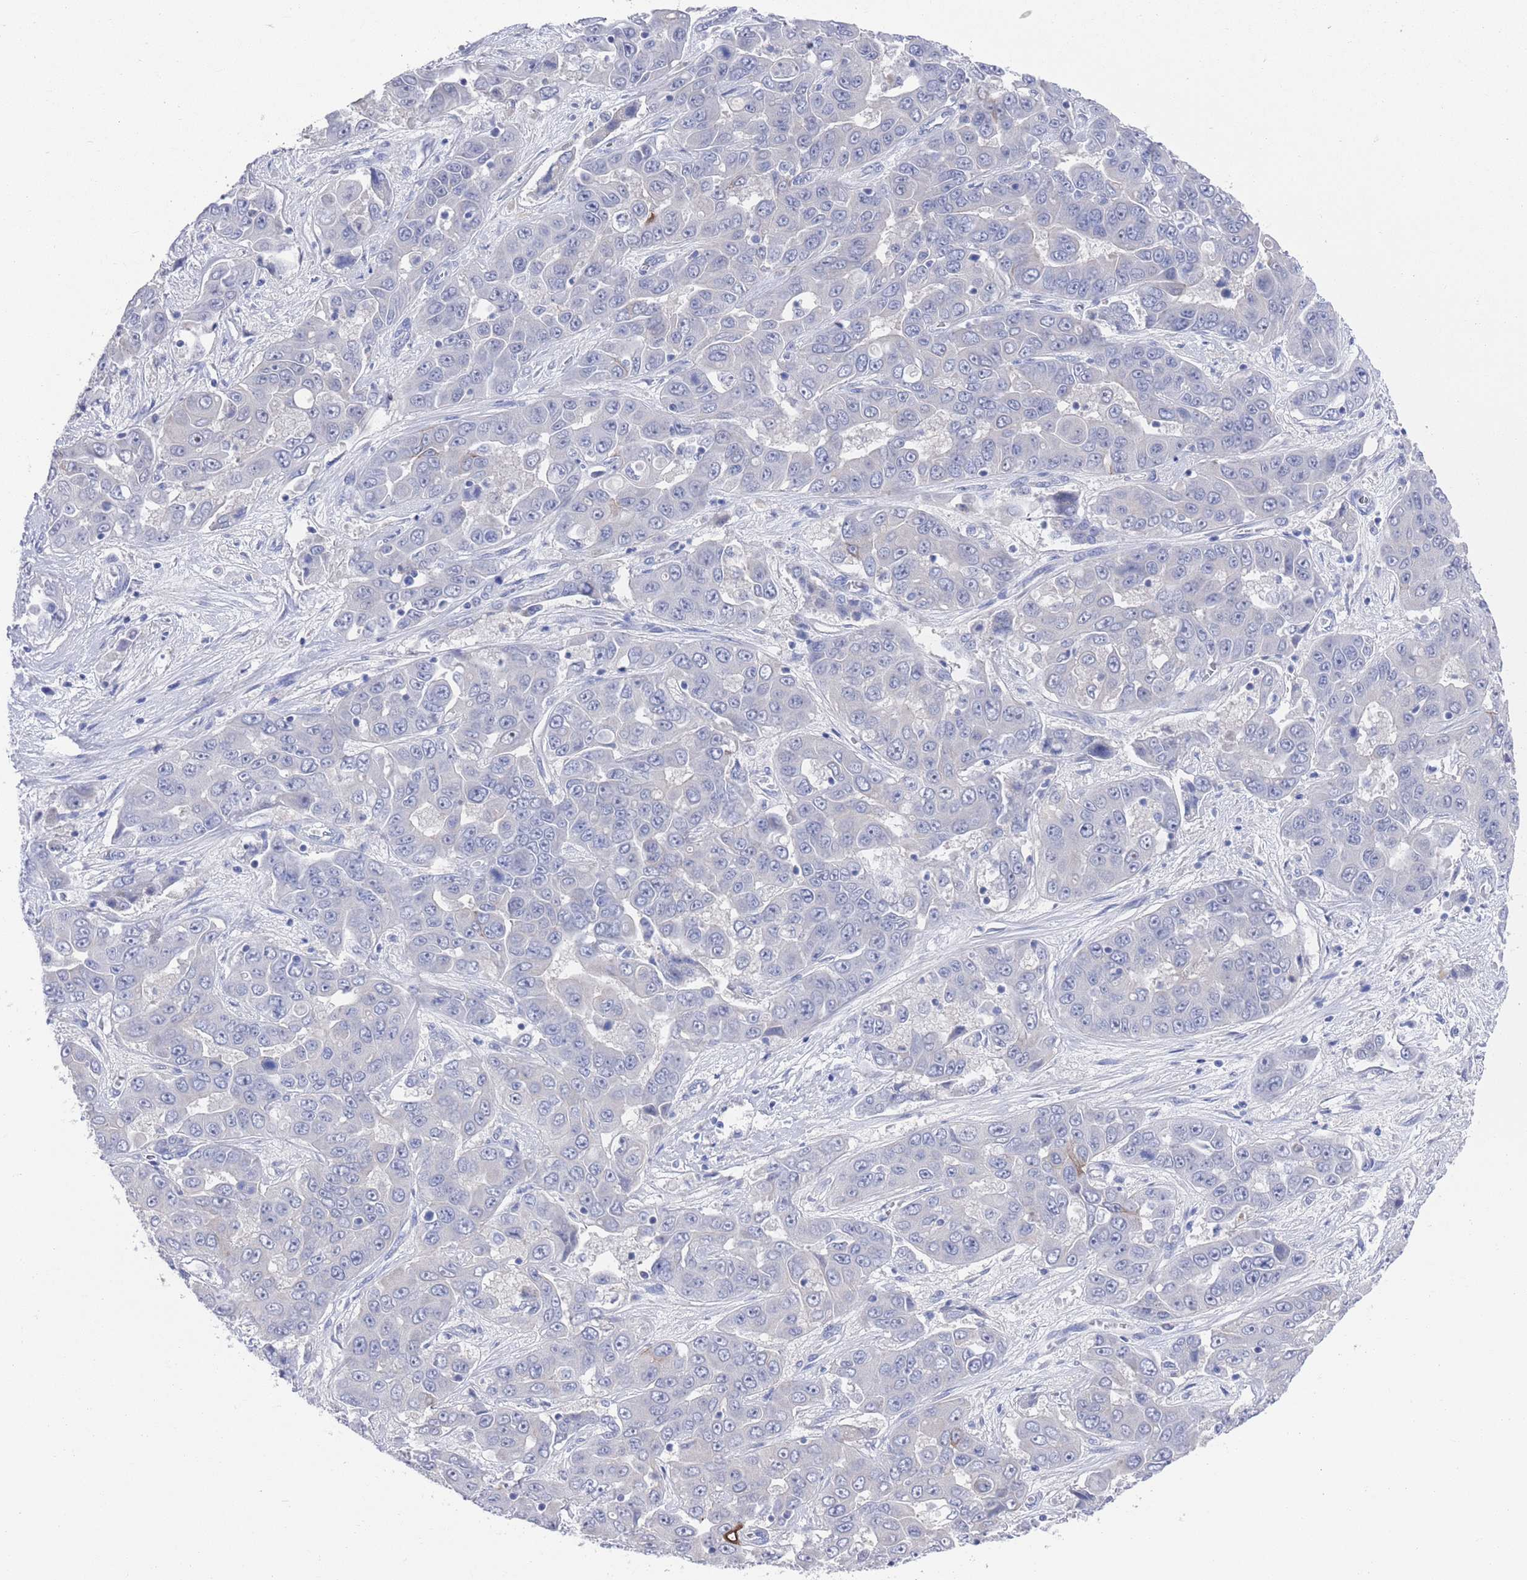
{"staining": {"intensity": "negative", "quantity": "none", "location": "none"}, "tissue": "liver cancer", "cell_type": "Tumor cells", "image_type": "cancer", "snomed": [{"axis": "morphology", "description": "Cholangiocarcinoma"}, {"axis": "topography", "description": "Liver"}], "caption": "The image reveals no significant staining in tumor cells of liver cancer (cholangiocarcinoma).", "gene": "MTMR2", "patient": {"sex": "female", "age": 52}}